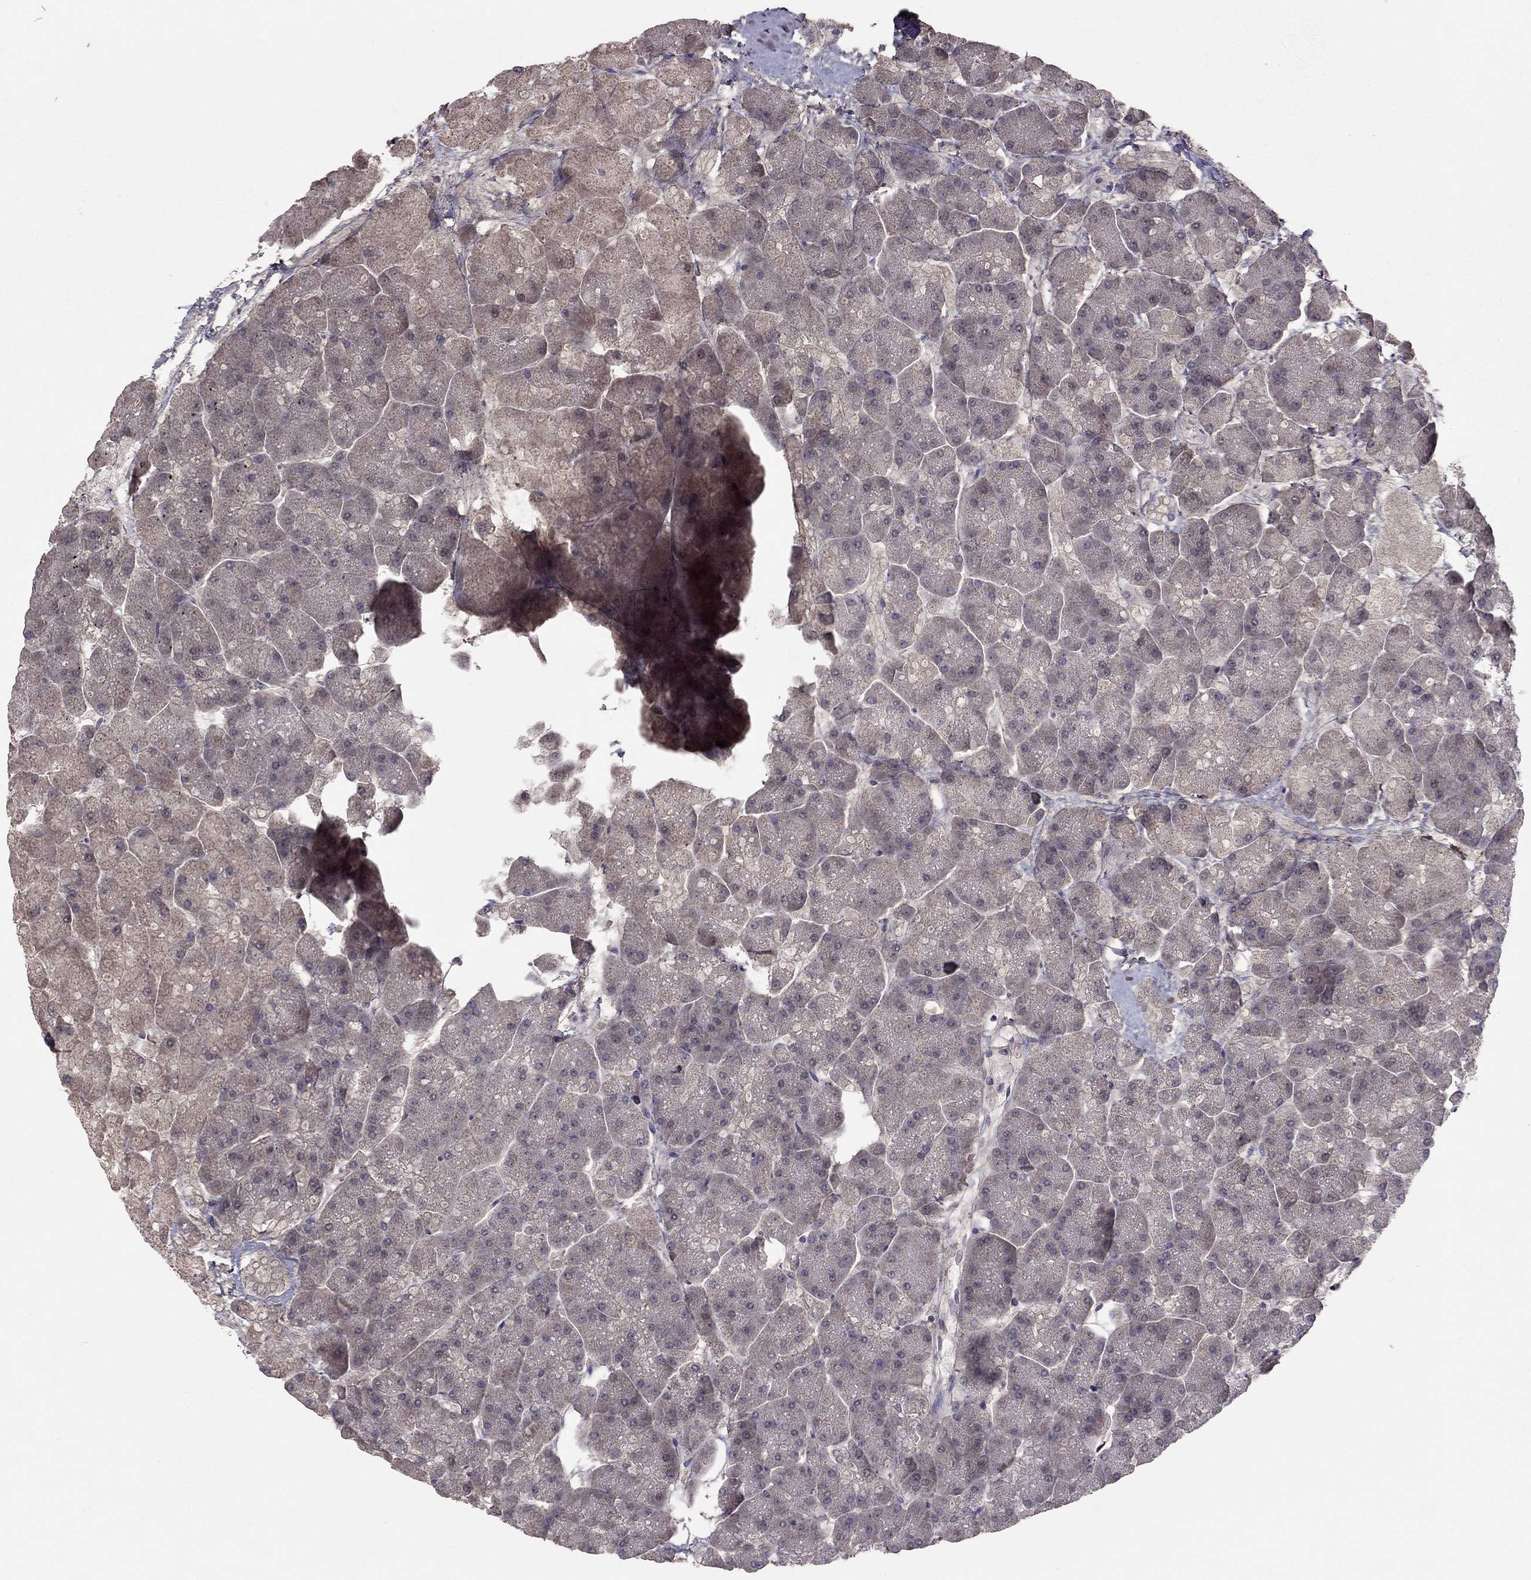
{"staining": {"intensity": "moderate", "quantity": ">75%", "location": "cytoplasmic/membranous"}, "tissue": "pancreas", "cell_type": "Exocrine glandular cells", "image_type": "normal", "snomed": [{"axis": "morphology", "description": "Normal tissue, NOS"}, {"axis": "topography", "description": "Pancreas"}, {"axis": "topography", "description": "Peripheral nerve tissue"}], "caption": "A histopathology image of human pancreas stained for a protein exhibits moderate cytoplasmic/membranous brown staining in exocrine glandular cells.", "gene": "ESR2", "patient": {"sex": "male", "age": 54}}